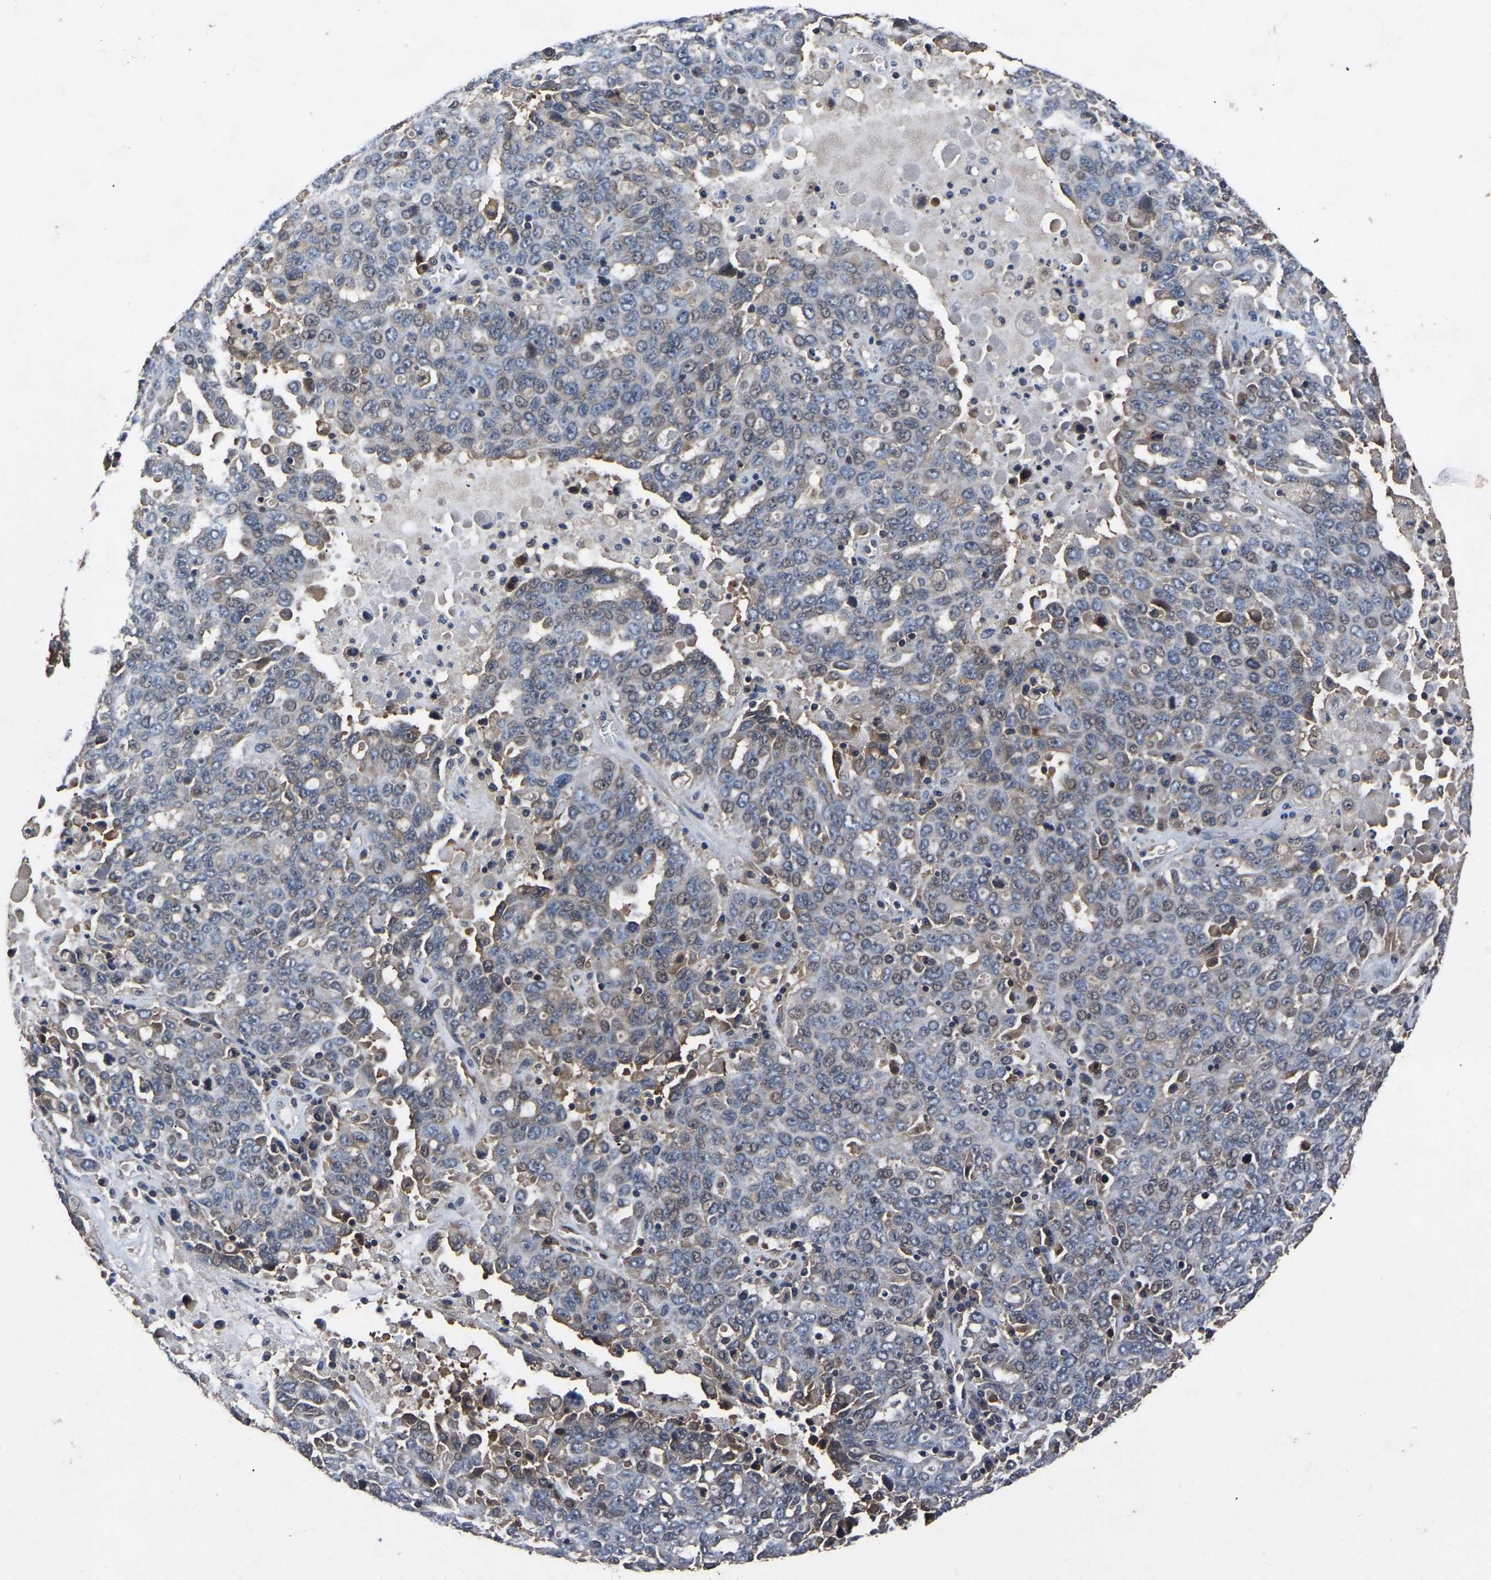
{"staining": {"intensity": "weak", "quantity": "25%-75%", "location": "cytoplasmic/membranous"}, "tissue": "ovarian cancer", "cell_type": "Tumor cells", "image_type": "cancer", "snomed": [{"axis": "morphology", "description": "Carcinoma, endometroid"}, {"axis": "topography", "description": "Ovary"}], "caption": "Immunohistochemistry micrograph of neoplastic tissue: human ovarian cancer (endometroid carcinoma) stained using immunohistochemistry exhibits low levels of weak protein expression localized specifically in the cytoplasmic/membranous of tumor cells, appearing as a cytoplasmic/membranous brown color.", "gene": "FGD5", "patient": {"sex": "female", "age": 62}}